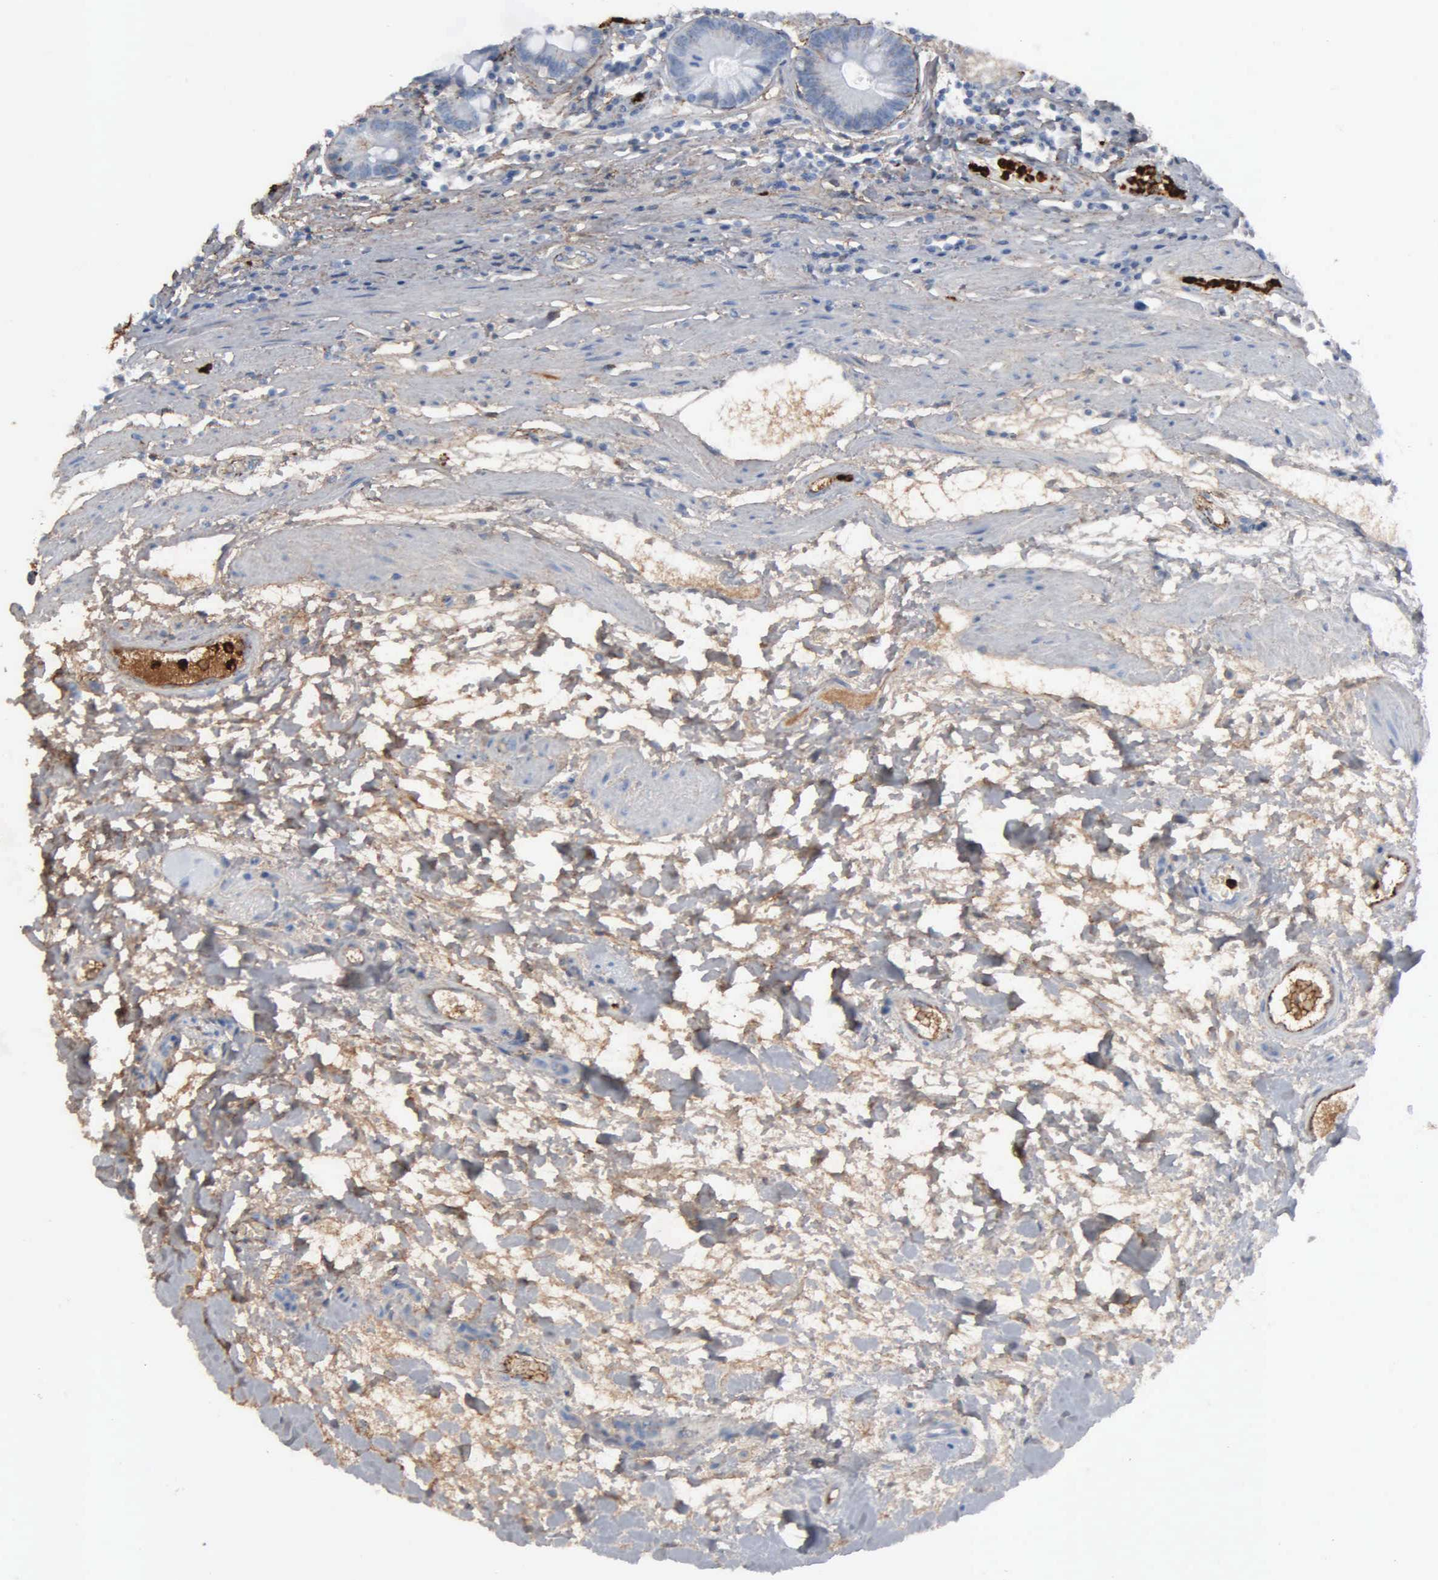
{"staining": {"intensity": "weak", "quantity": "<25%", "location": "cytoplasmic/membranous"}, "tissue": "stomach", "cell_type": "Glandular cells", "image_type": "normal", "snomed": [{"axis": "morphology", "description": "Normal tissue, NOS"}, {"axis": "topography", "description": "Stomach, lower"}], "caption": "The photomicrograph exhibits no staining of glandular cells in normal stomach.", "gene": "FN1", "patient": {"sex": "male", "age": 58}}